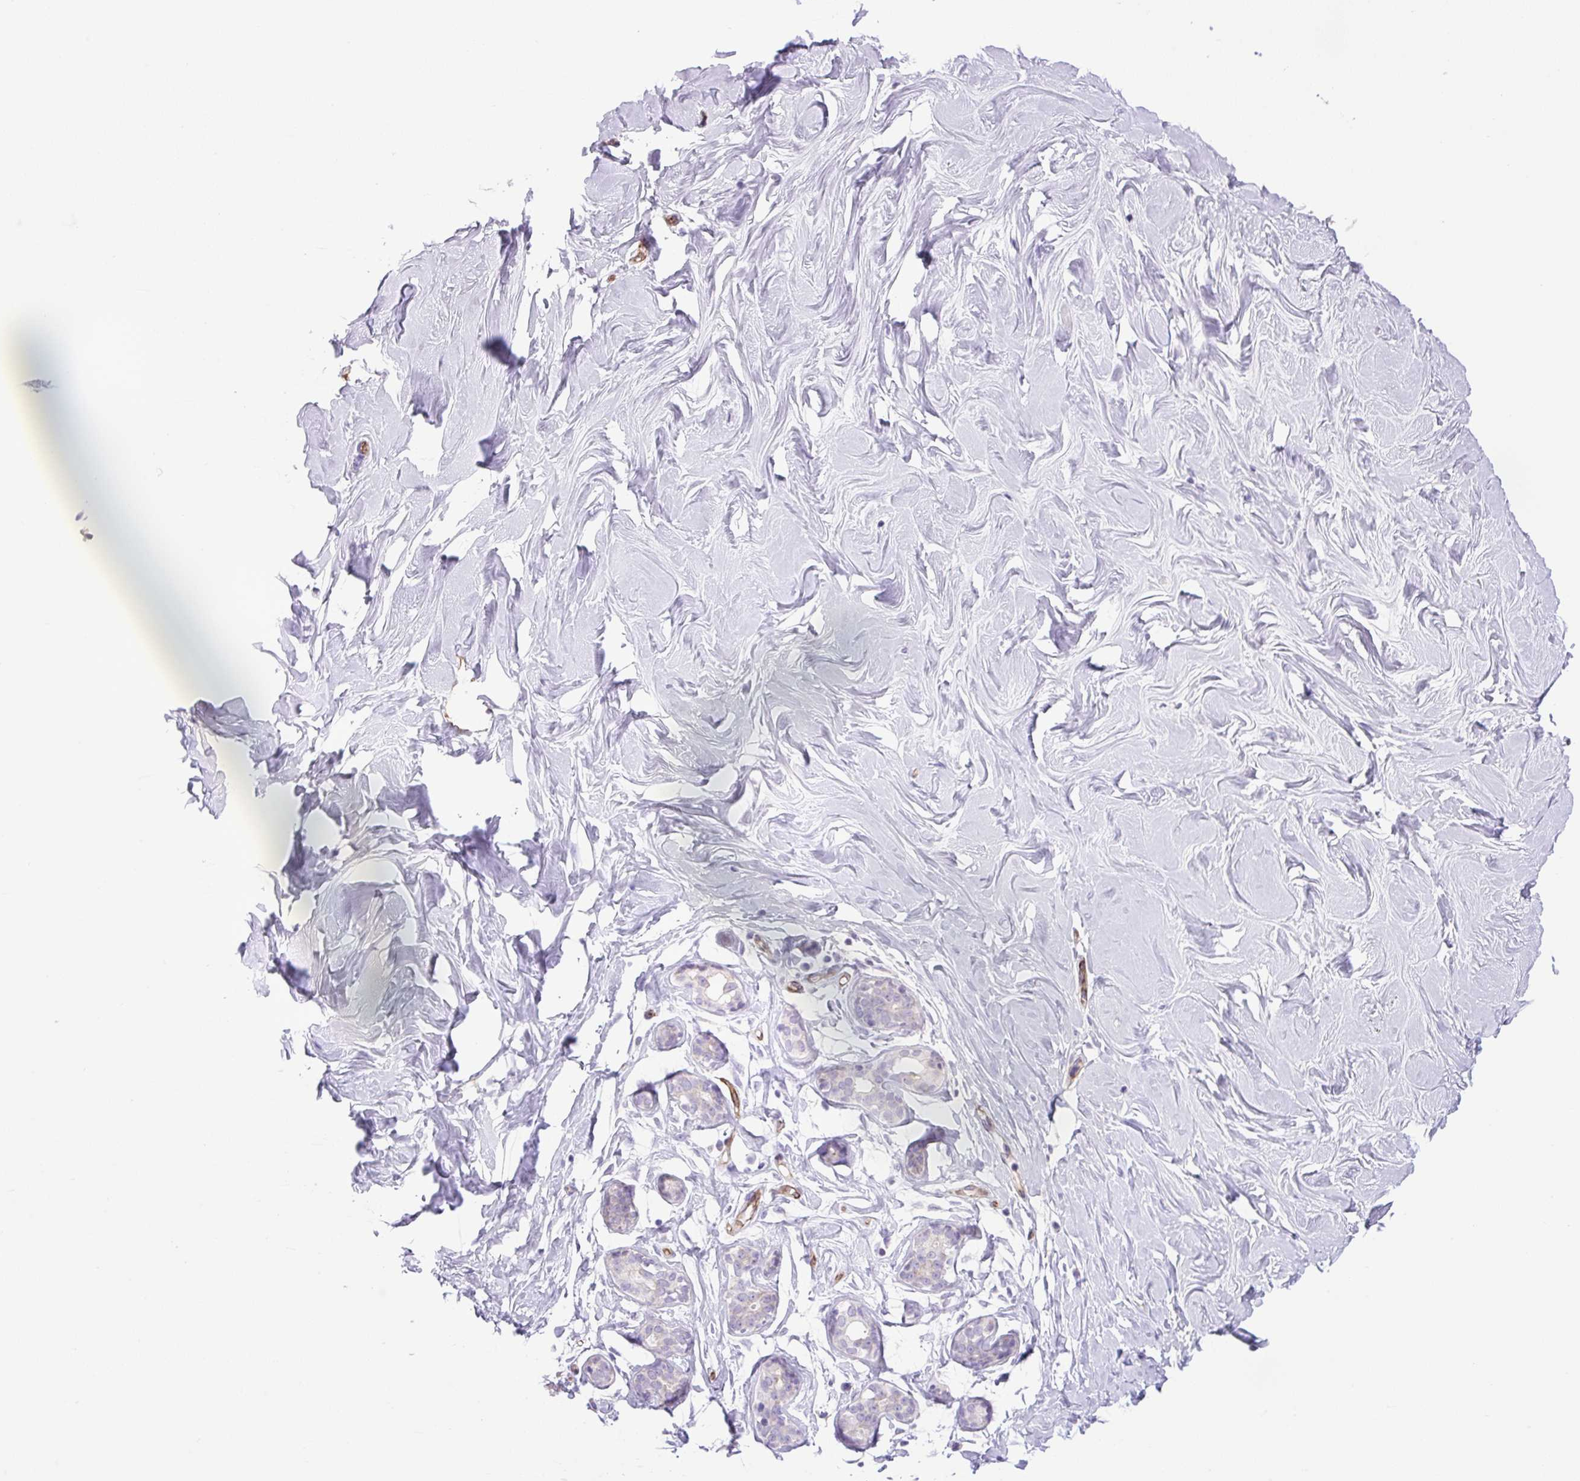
{"staining": {"intensity": "negative", "quantity": "none", "location": "none"}, "tissue": "breast", "cell_type": "Adipocytes", "image_type": "normal", "snomed": [{"axis": "morphology", "description": "Normal tissue, NOS"}, {"axis": "topography", "description": "Breast"}], "caption": "Unremarkable breast was stained to show a protein in brown. There is no significant staining in adipocytes. (DAB immunohistochemistry, high magnification).", "gene": "RNASE10", "patient": {"sex": "female", "age": 27}}